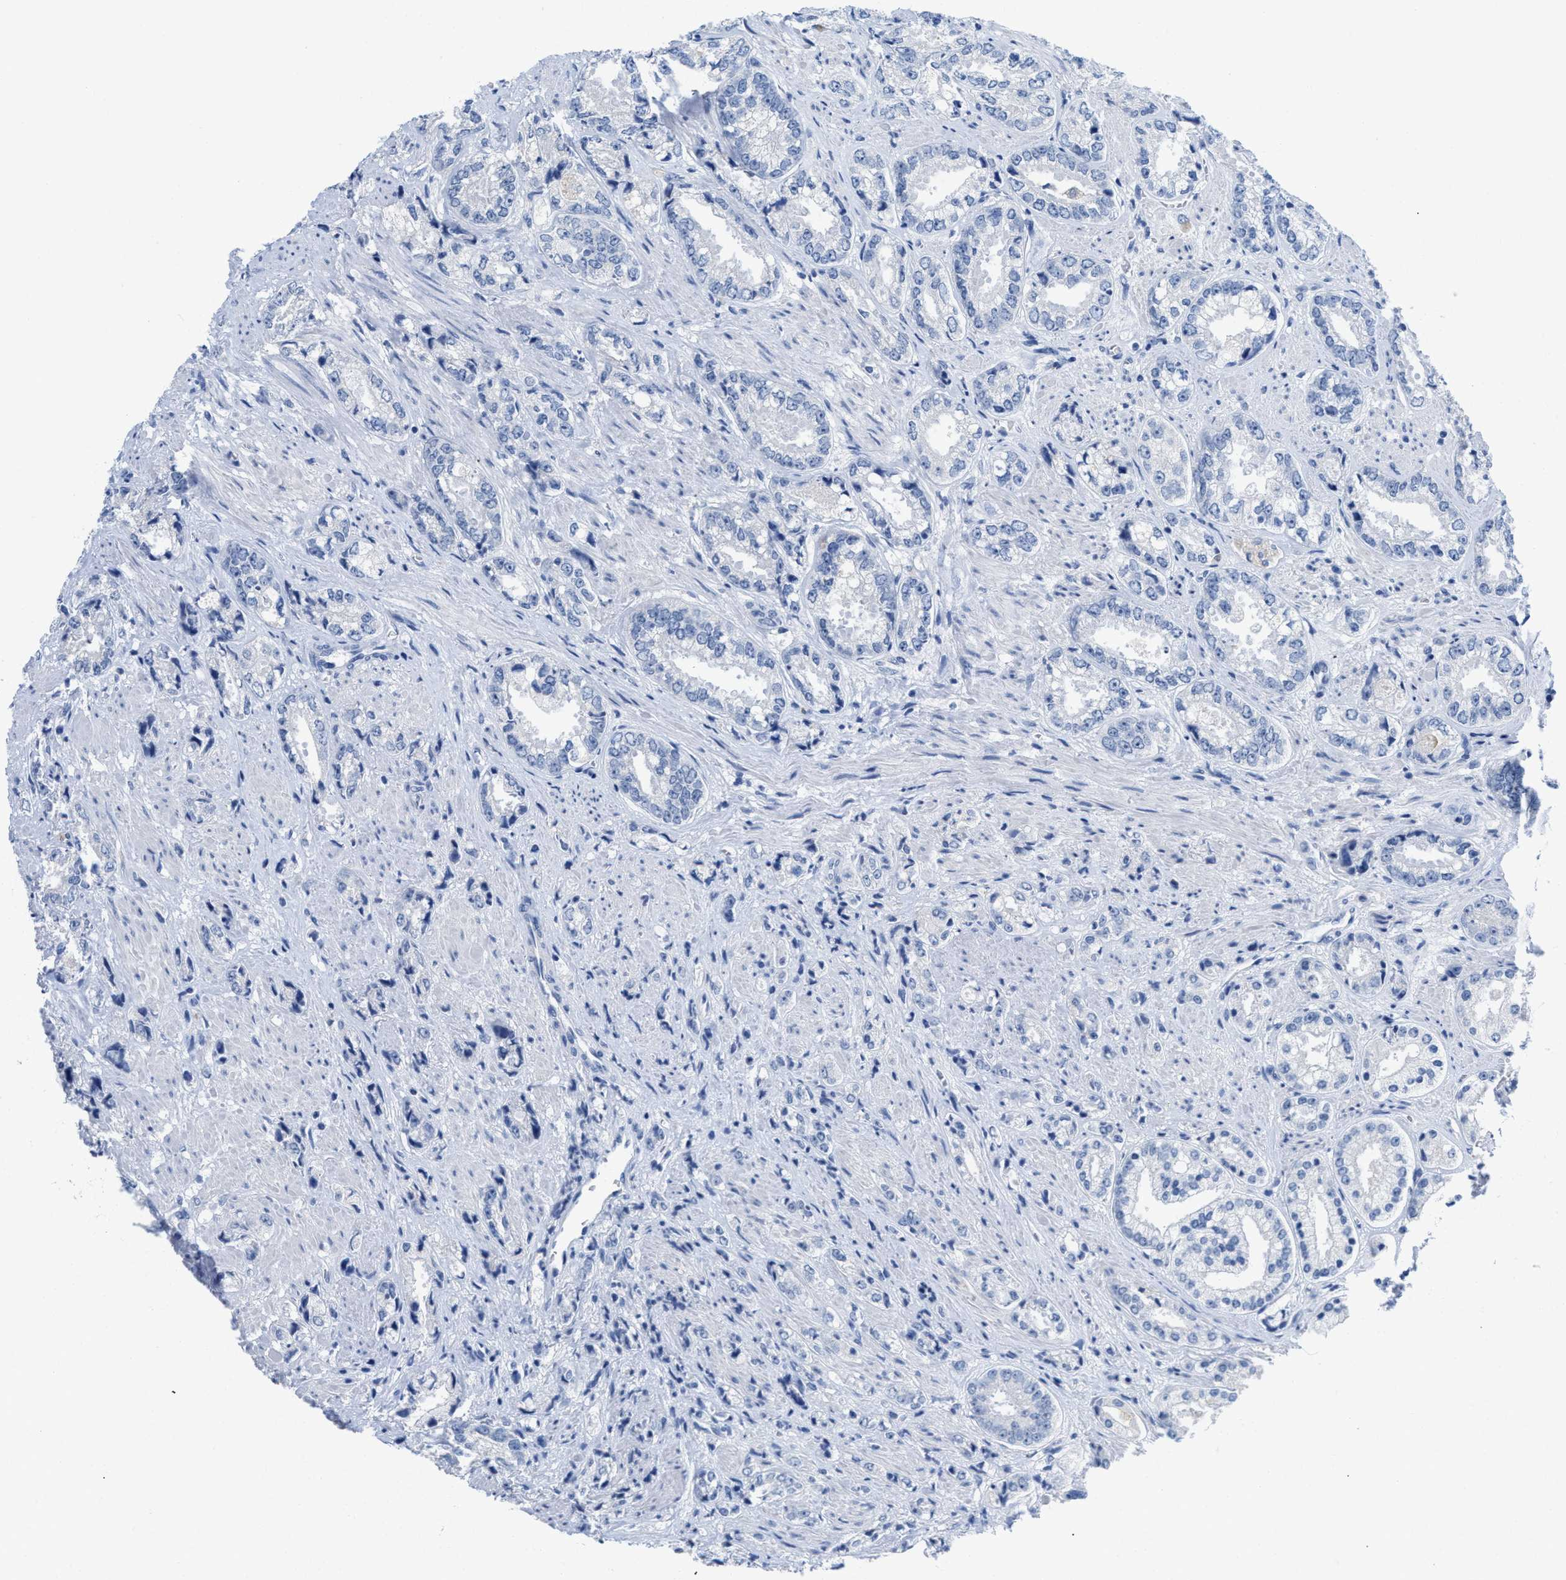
{"staining": {"intensity": "negative", "quantity": "none", "location": "none"}, "tissue": "prostate cancer", "cell_type": "Tumor cells", "image_type": "cancer", "snomed": [{"axis": "morphology", "description": "Adenocarcinoma, High grade"}, {"axis": "topography", "description": "Prostate"}], "caption": "Tumor cells show no significant protein positivity in adenocarcinoma (high-grade) (prostate). (DAB immunohistochemistry, high magnification).", "gene": "CR1", "patient": {"sex": "male", "age": 61}}